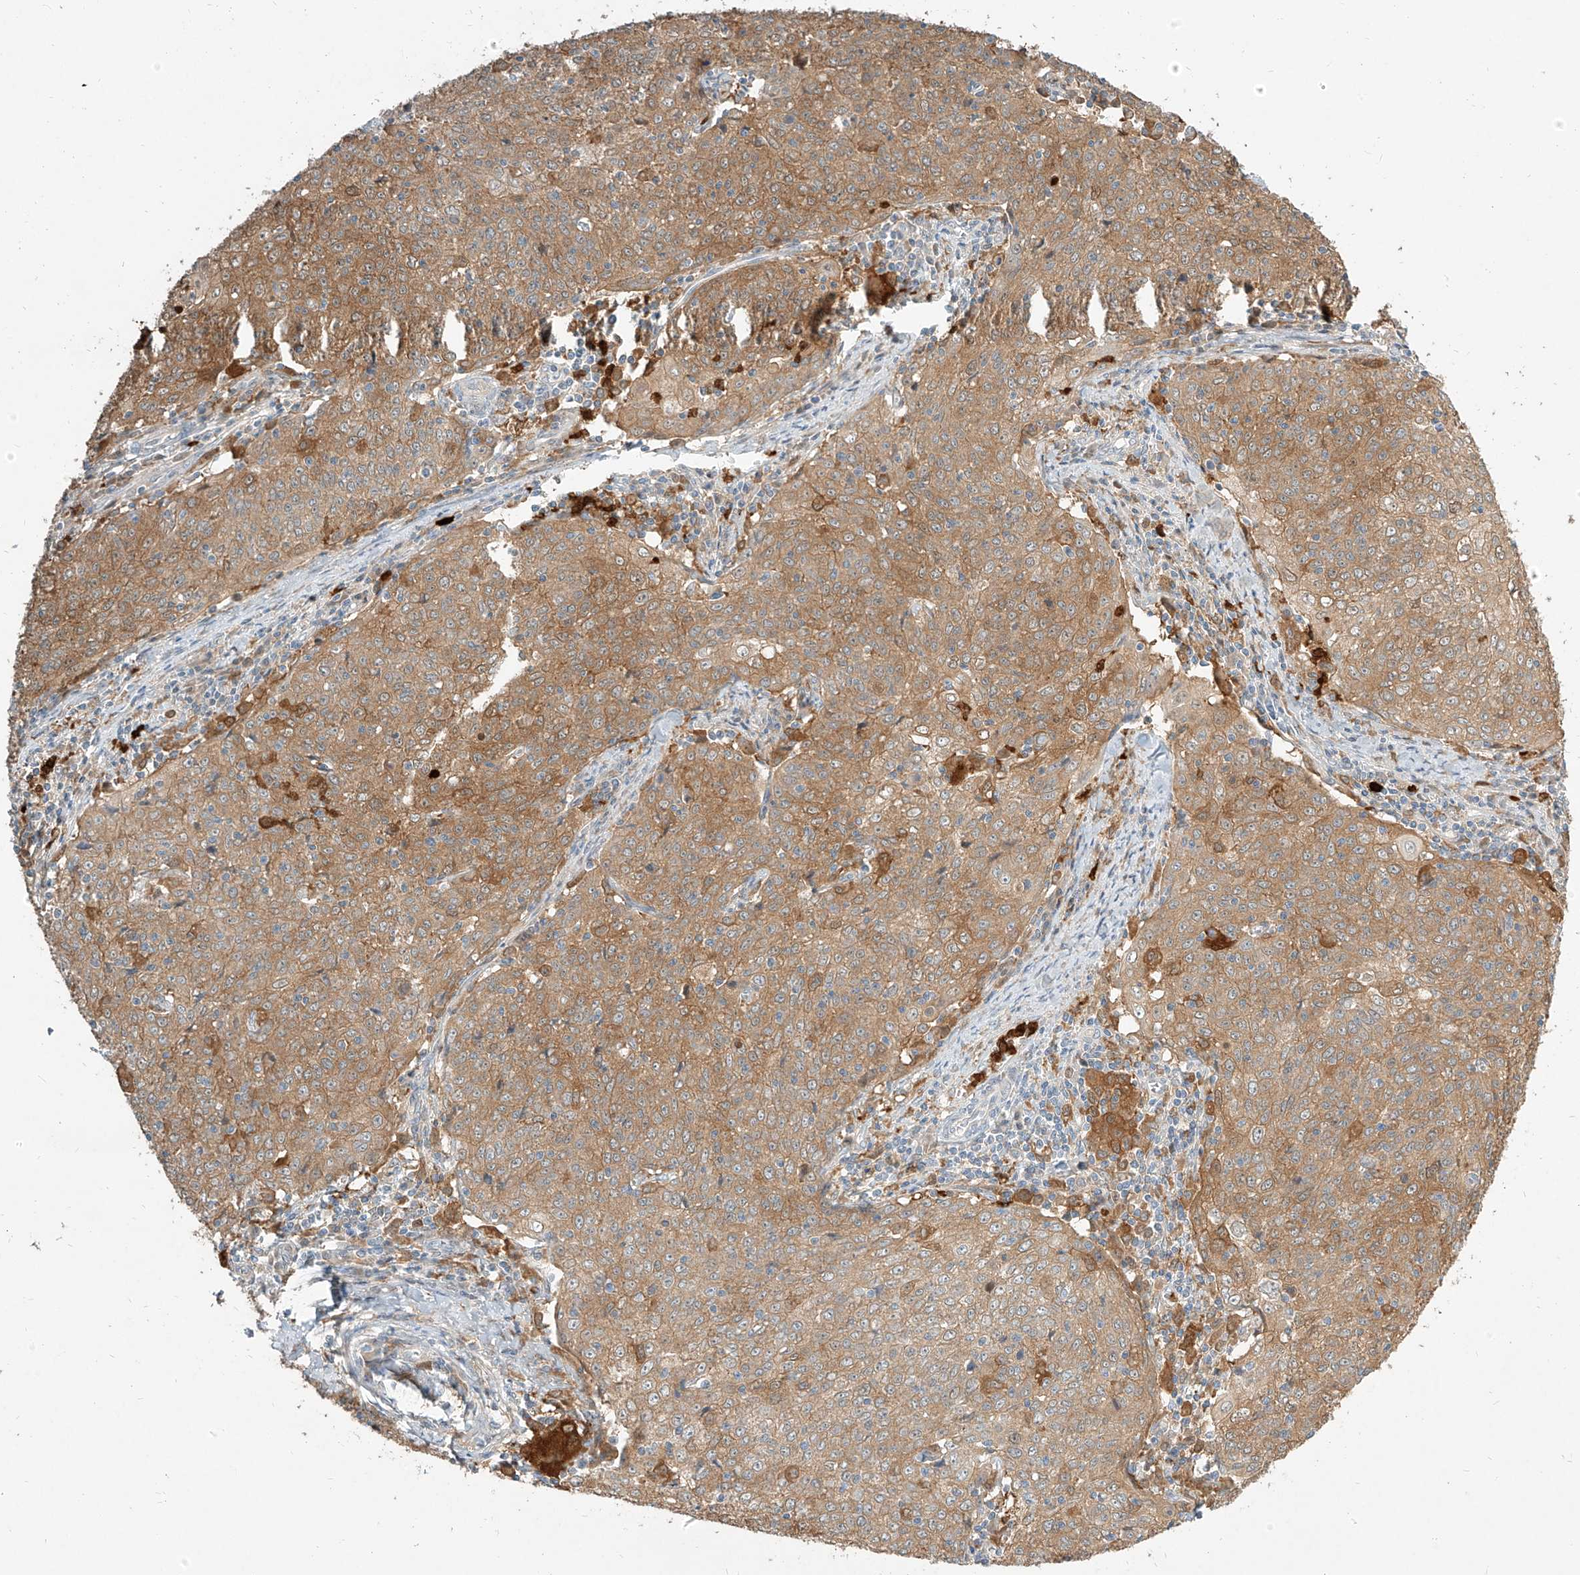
{"staining": {"intensity": "moderate", "quantity": ">75%", "location": "cytoplasmic/membranous"}, "tissue": "cervical cancer", "cell_type": "Tumor cells", "image_type": "cancer", "snomed": [{"axis": "morphology", "description": "Squamous cell carcinoma, NOS"}, {"axis": "topography", "description": "Cervix"}], "caption": "IHC micrograph of neoplastic tissue: human cervical cancer stained using immunohistochemistry shows medium levels of moderate protein expression localized specifically in the cytoplasmic/membranous of tumor cells, appearing as a cytoplasmic/membranous brown color.", "gene": "PGD", "patient": {"sex": "female", "age": 48}}